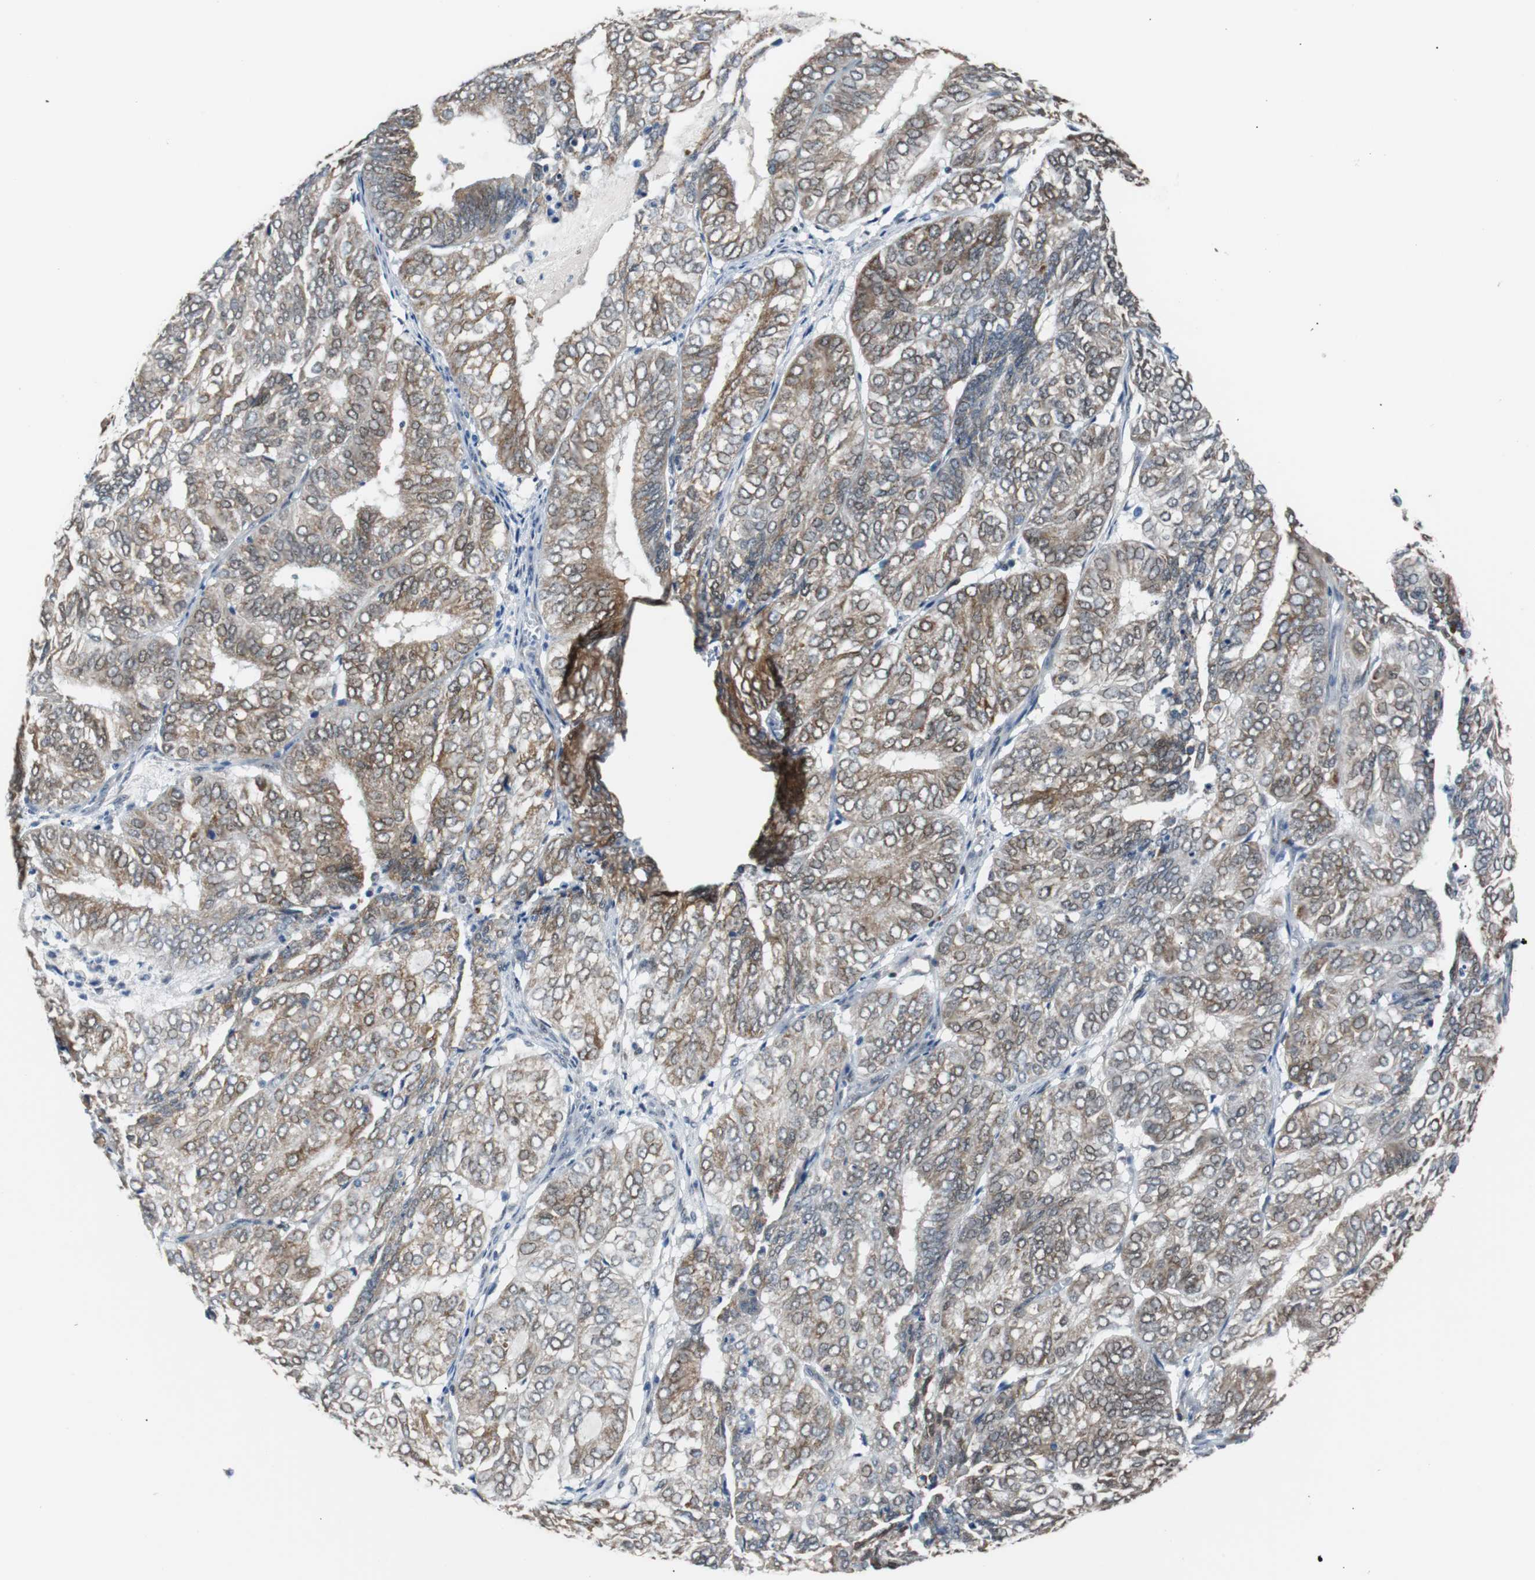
{"staining": {"intensity": "moderate", "quantity": ">75%", "location": "cytoplasmic/membranous"}, "tissue": "endometrial cancer", "cell_type": "Tumor cells", "image_type": "cancer", "snomed": [{"axis": "morphology", "description": "Adenocarcinoma, NOS"}, {"axis": "topography", "description": "Uterus"}], "caption": "Human endometrial cancer (adenocarcinoma) stained with a brown dye exhibits moderate cytoplasmic/membranous positive positivity in about >75% of tumor cells.", "gene": "USP28", "patient": {"sex": "female", "age": 60}}